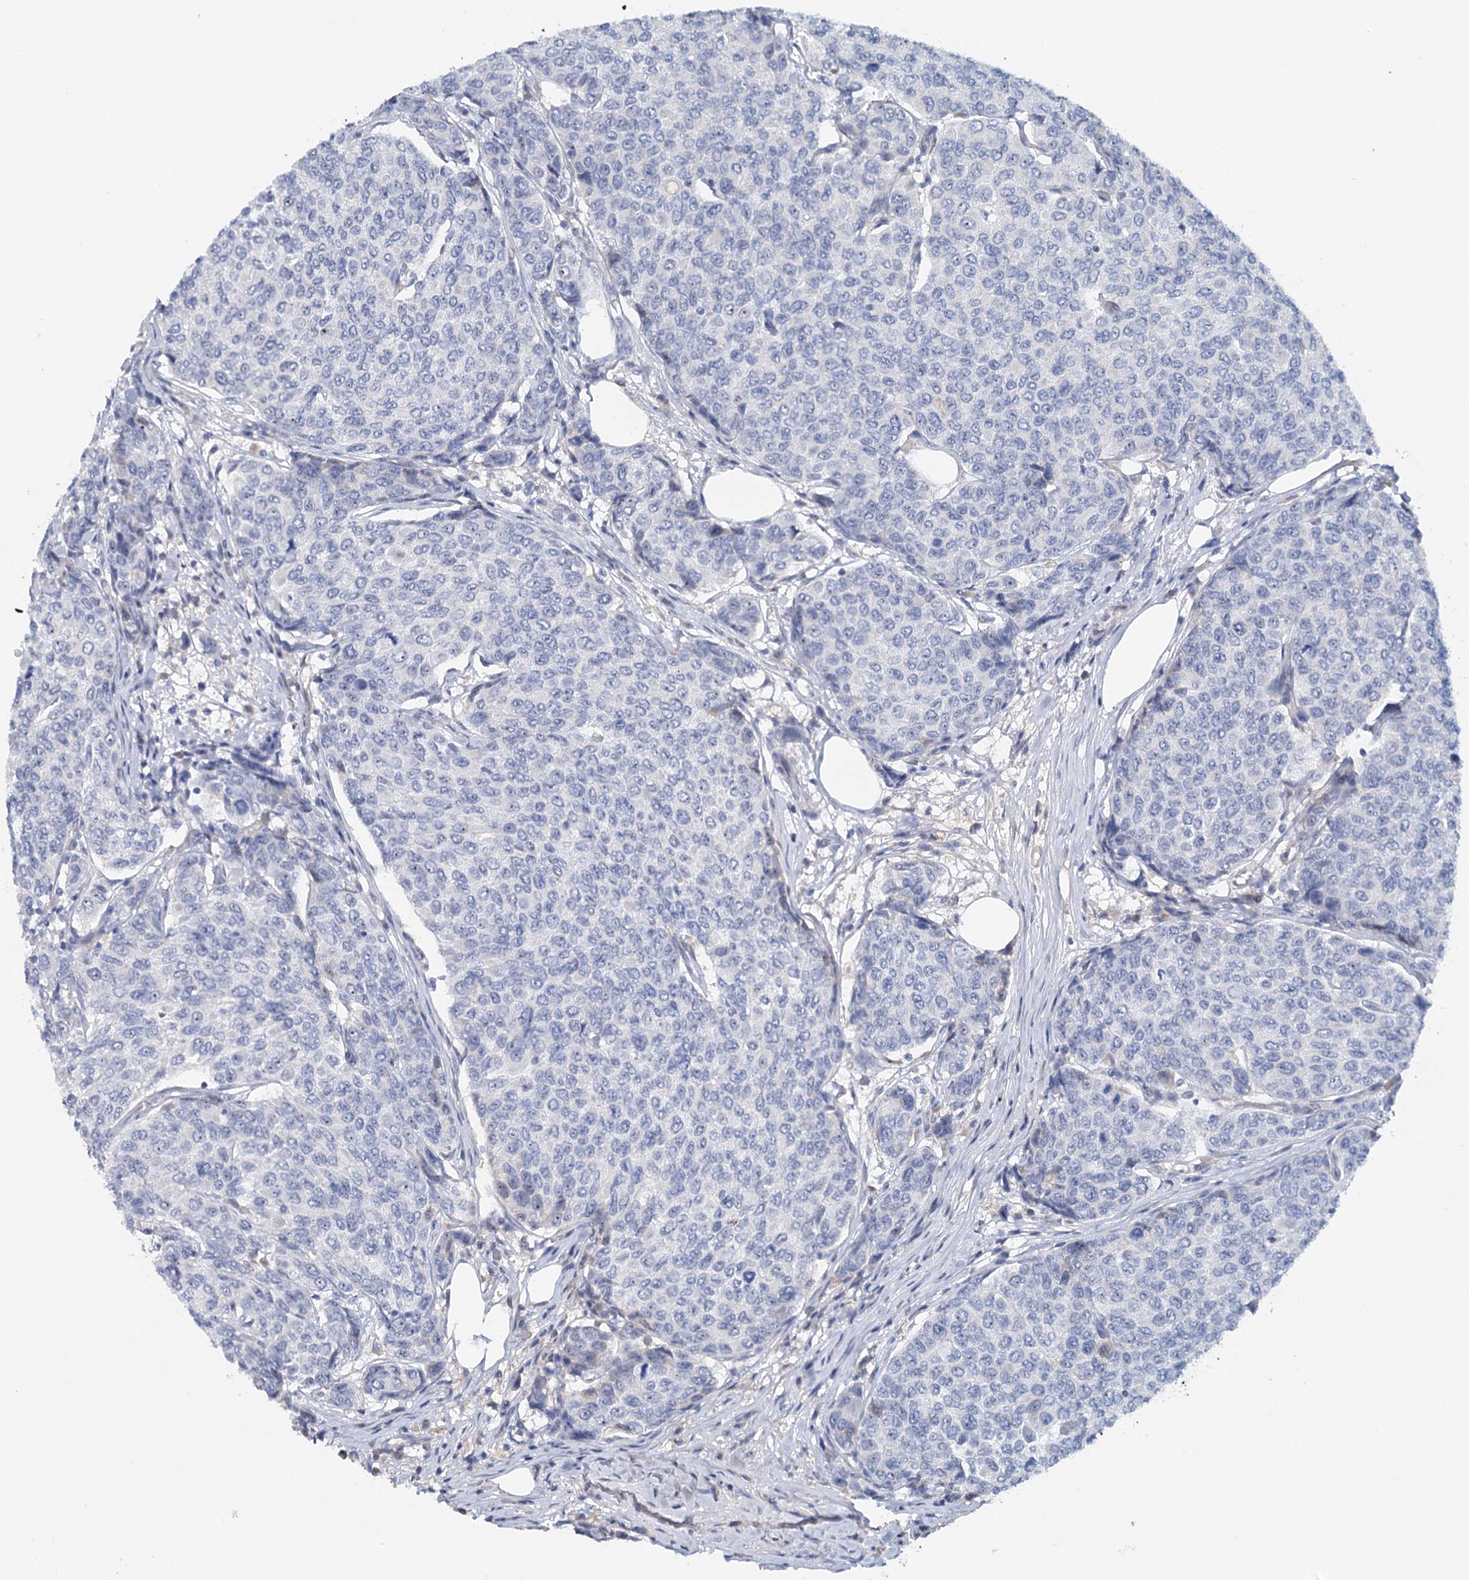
{"staining": {"intensity": "negative", "quantity": "none", "location": "none"}, "tissue": "breast cancer", "cell_type": "Tumor cells", "image_type": "cancer", "snomed": [{"axis": "morphology", "description": "Duct carcinoma"}, {"axis": "topography", "description": "Breast"}], "caption": "Breast cancer stained for a protein using immunohistochemistry (IHC) exhibits no expression tumor cells.", "gene": "RBM43", "patient": {"sex": "female", "age": 55}}